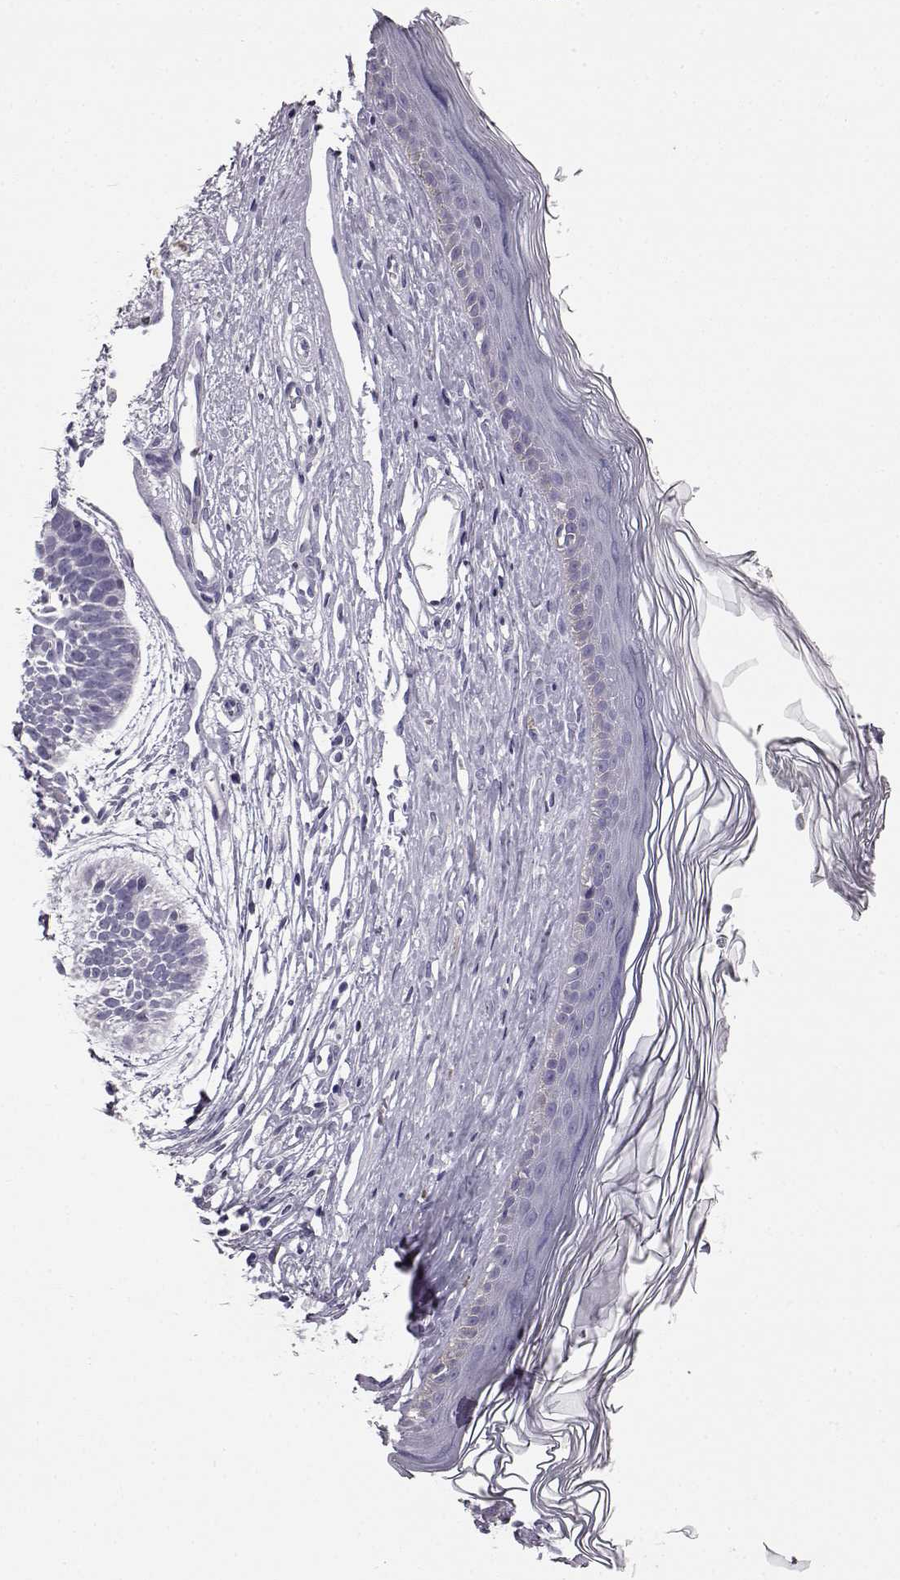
{"staining": {"intensity": "negative", "quantity": "none", "location": "none"}, "tissue": "skin cancer", "cell_type": "Tumor cells", "image_type": "cancer", "snomed": [{"axis": "morphology", "description": "Basal cell carcinoma"}, {"axis": "topography", "description": "Skin"}], "caption": "The histopathology image displays no significant positivity in tumor cells of basal cell carcinoma (skin).", "gene": "KRT85", "patient": {"sex": "male", "age": 85}}